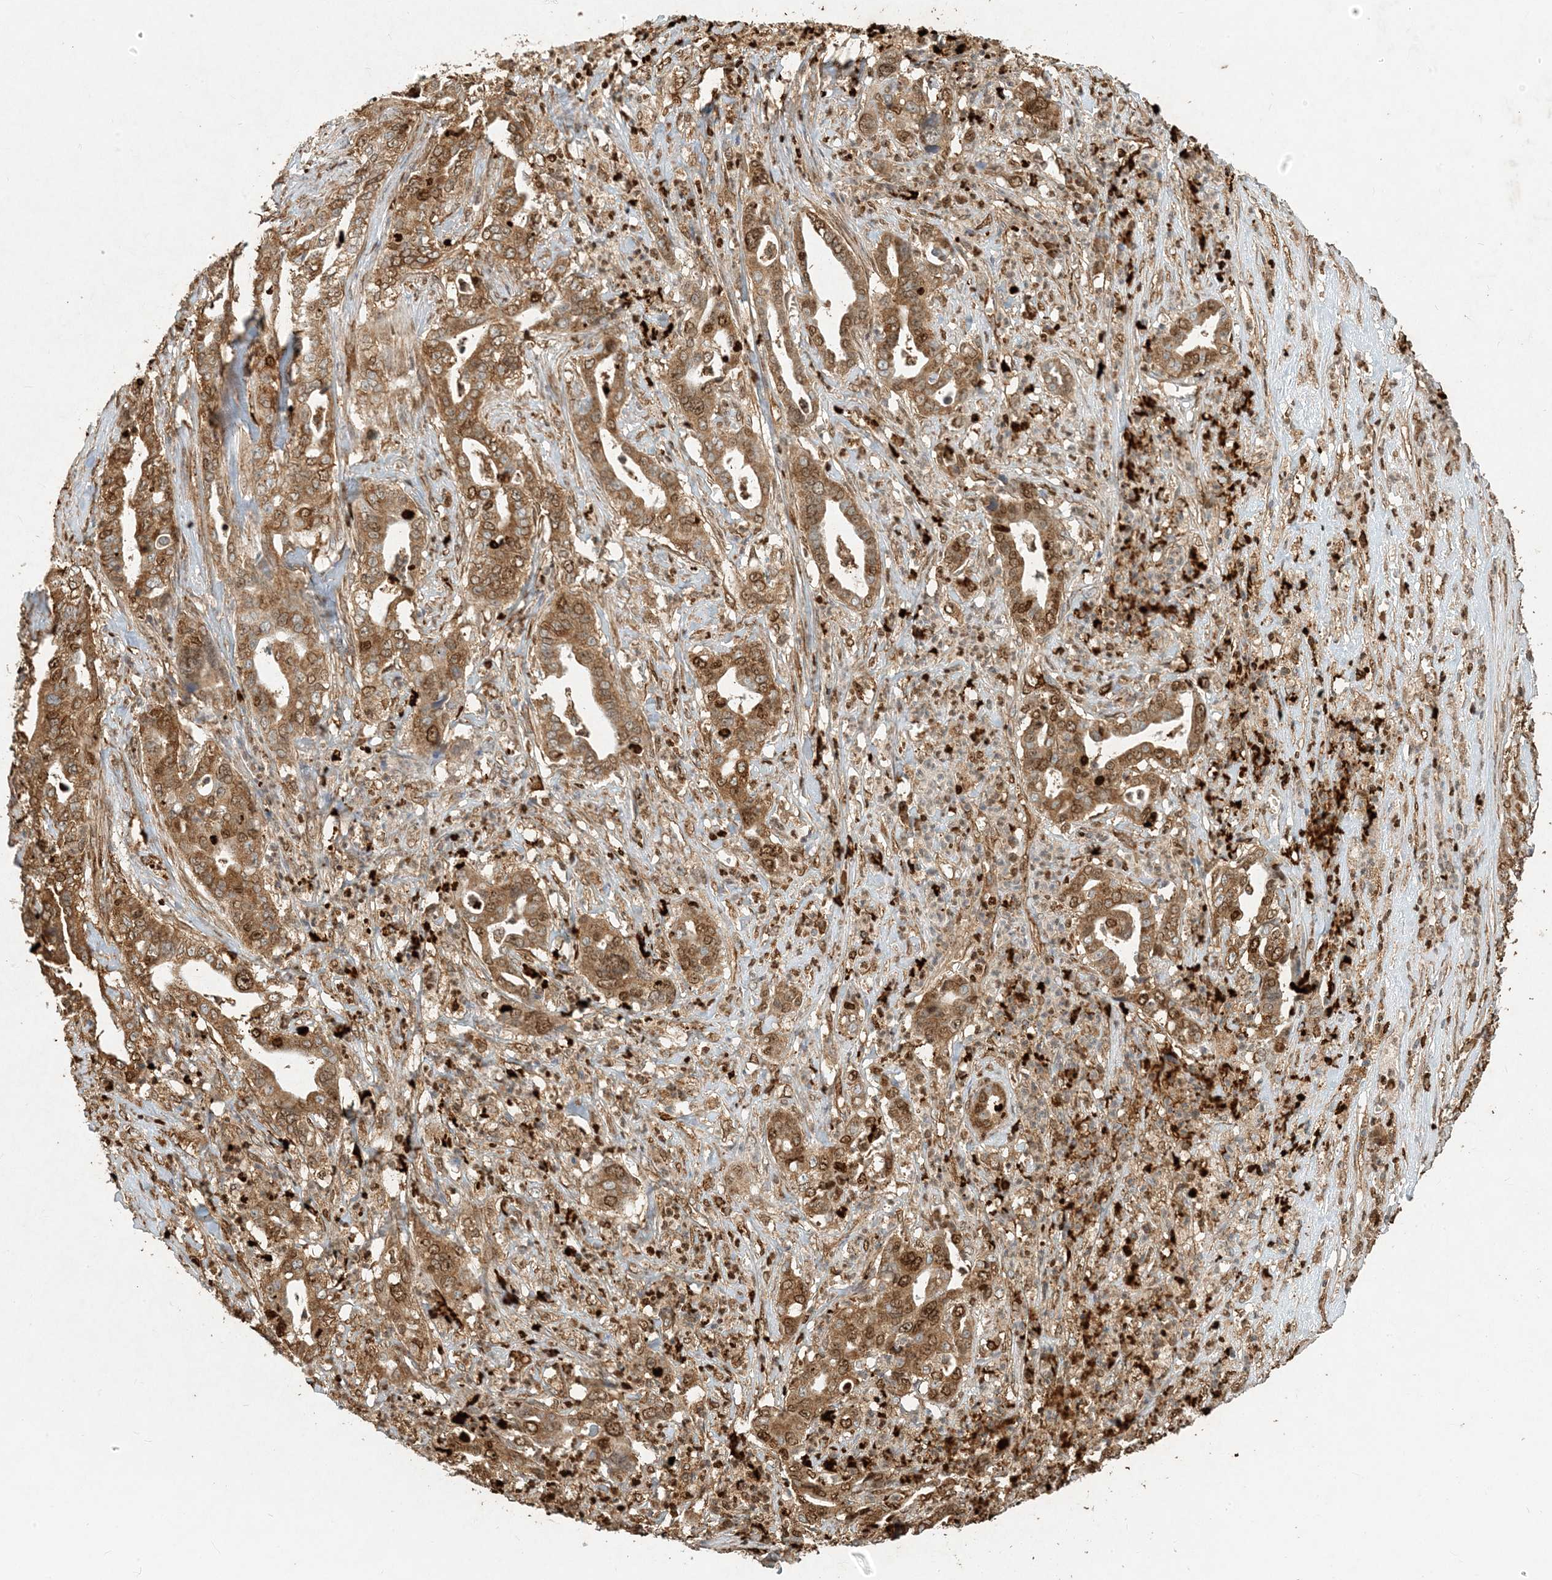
{"staining": {"intensity": "strong", "quantity": ">75%", "location": "cytoplasmic/membranous,nuclear"}, "tissue": "liver cancer", "cell_type": "Tumor cells", "image_type": "cancer", "snomed": [{"axis": "morphology", "description": "Cholangiocarcinoma"}, {"axis": "topography", "description": "Liver"}], "caption": "This is an image of IHC staining of cholangiocarcinoma (liver), which shows strong expression in the cytoplasmic/membranous and nuclear of tumor cells.", "gene": "MCOLN1", "patient": {"sex": "female", "age": 61}}